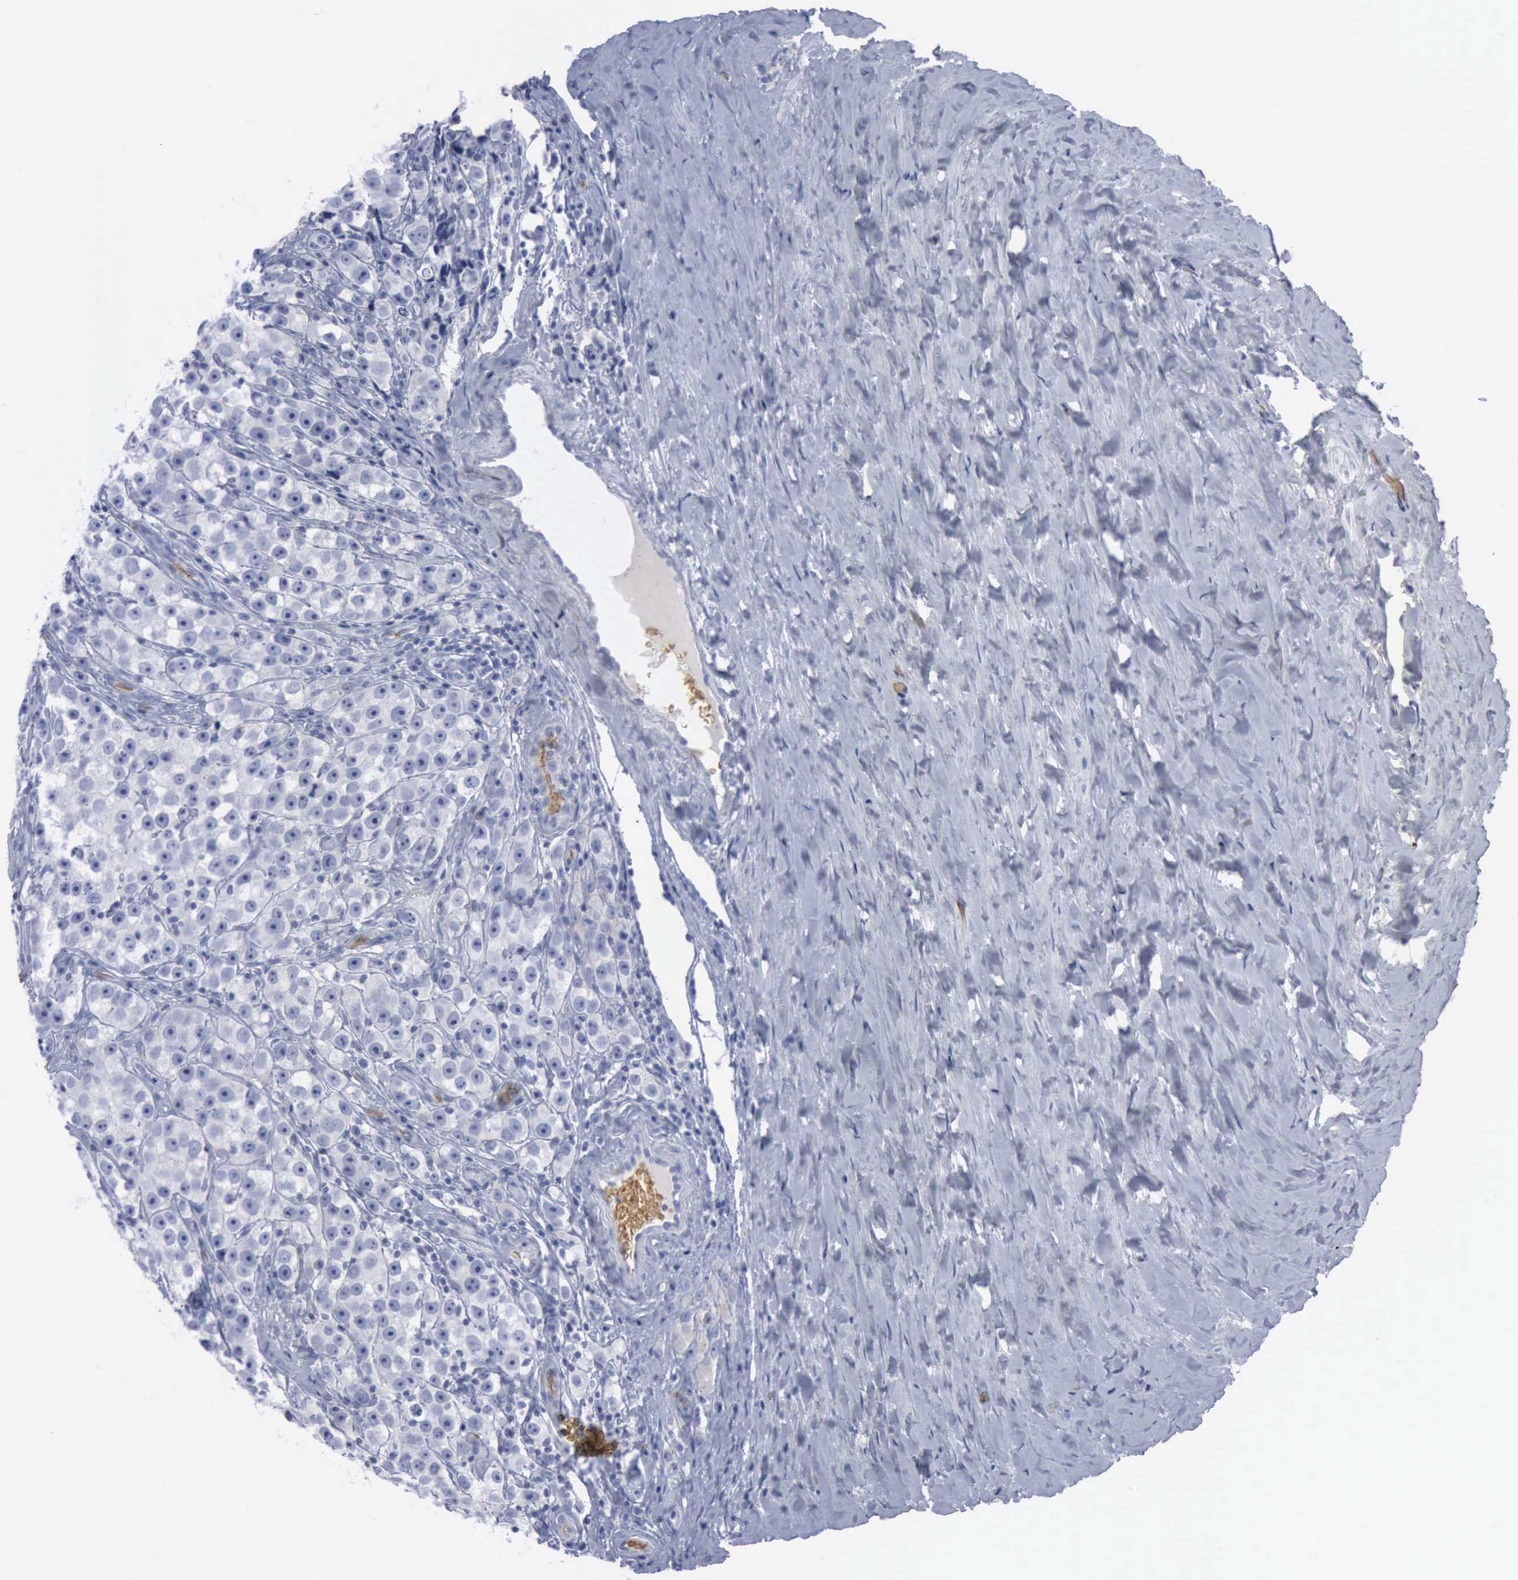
{"staining": {"intensity": "negative", "quantity": "none", "location": "none"}, "tissue": "testis cancer", "cell_type": "Tumor cells", "image_type": "cancer", "snomed": [{"axis": "morphology", "description": "Seminoma, NOS"}, {"axis": "topography", "description": "Testis"}], "caption": "An image of human testis cancer (seminoma) is negative for staining in tumor cells. (Brightfield microscopy of DAB (3,3'-diaminobenzidine) immunohistochemistry (IHC) at high magnification).", "gene": "TGFB1", "patient": {"sex": "male", "age": 32}}